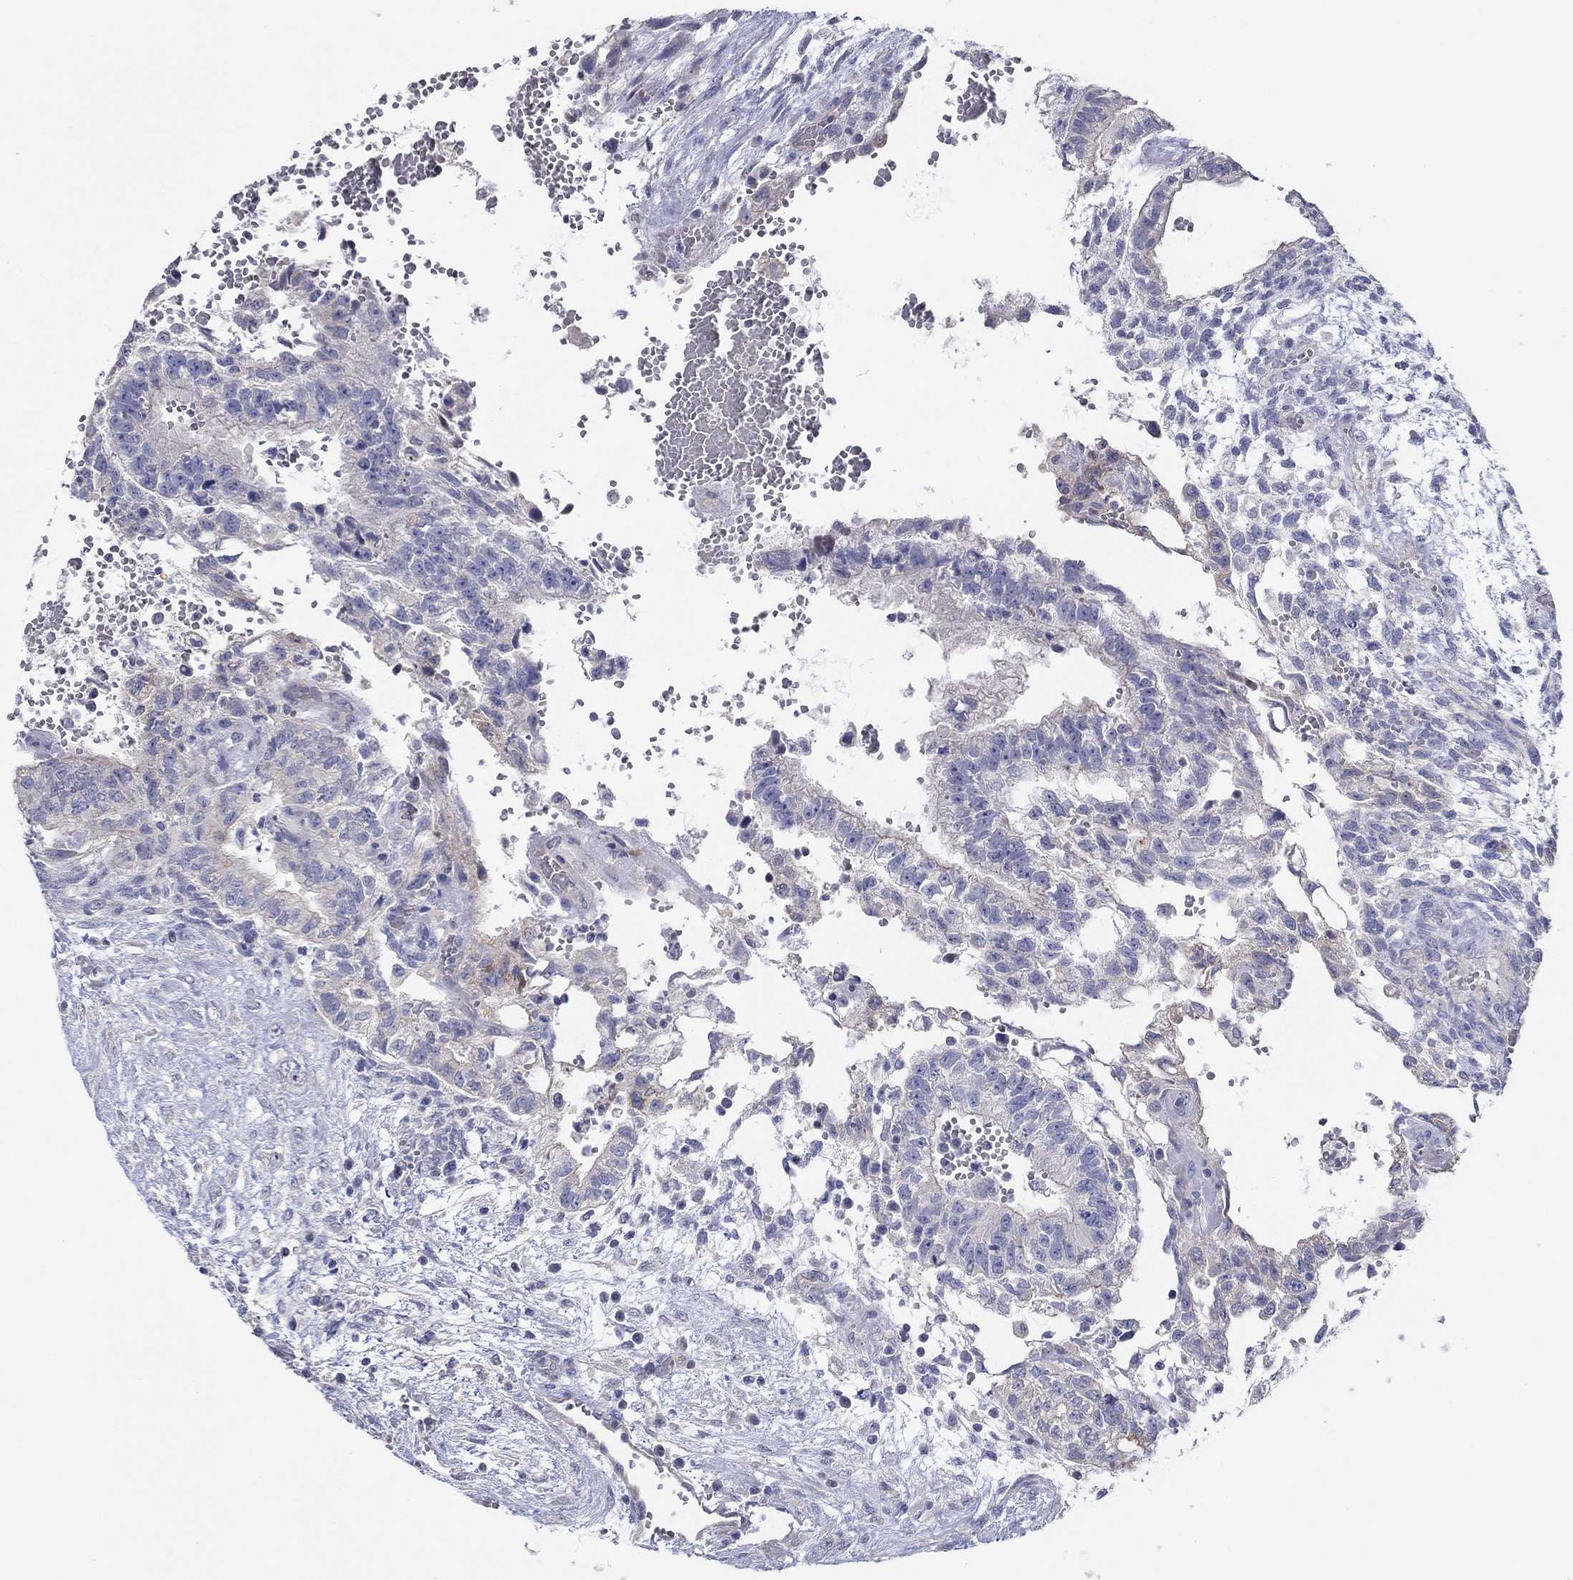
{"staining": {"intensity": "negative", "quantity": "none", "location": "none"}, "tissue": "testis cancer", "cell_type": "Tumor cells", "image_type": "cancer", "snomed": [{"axis": "morphology", "description": "Carcinoma, Embryonal, NOS"}, {"axis": "topography", "description": "Testis"}], "caption": "A photomicrograph of human testis embryonal carcinoma is negative for staining in tumor cells.", "gene": "ERMP1", "patient": {"sex": "male", "age": 32}}